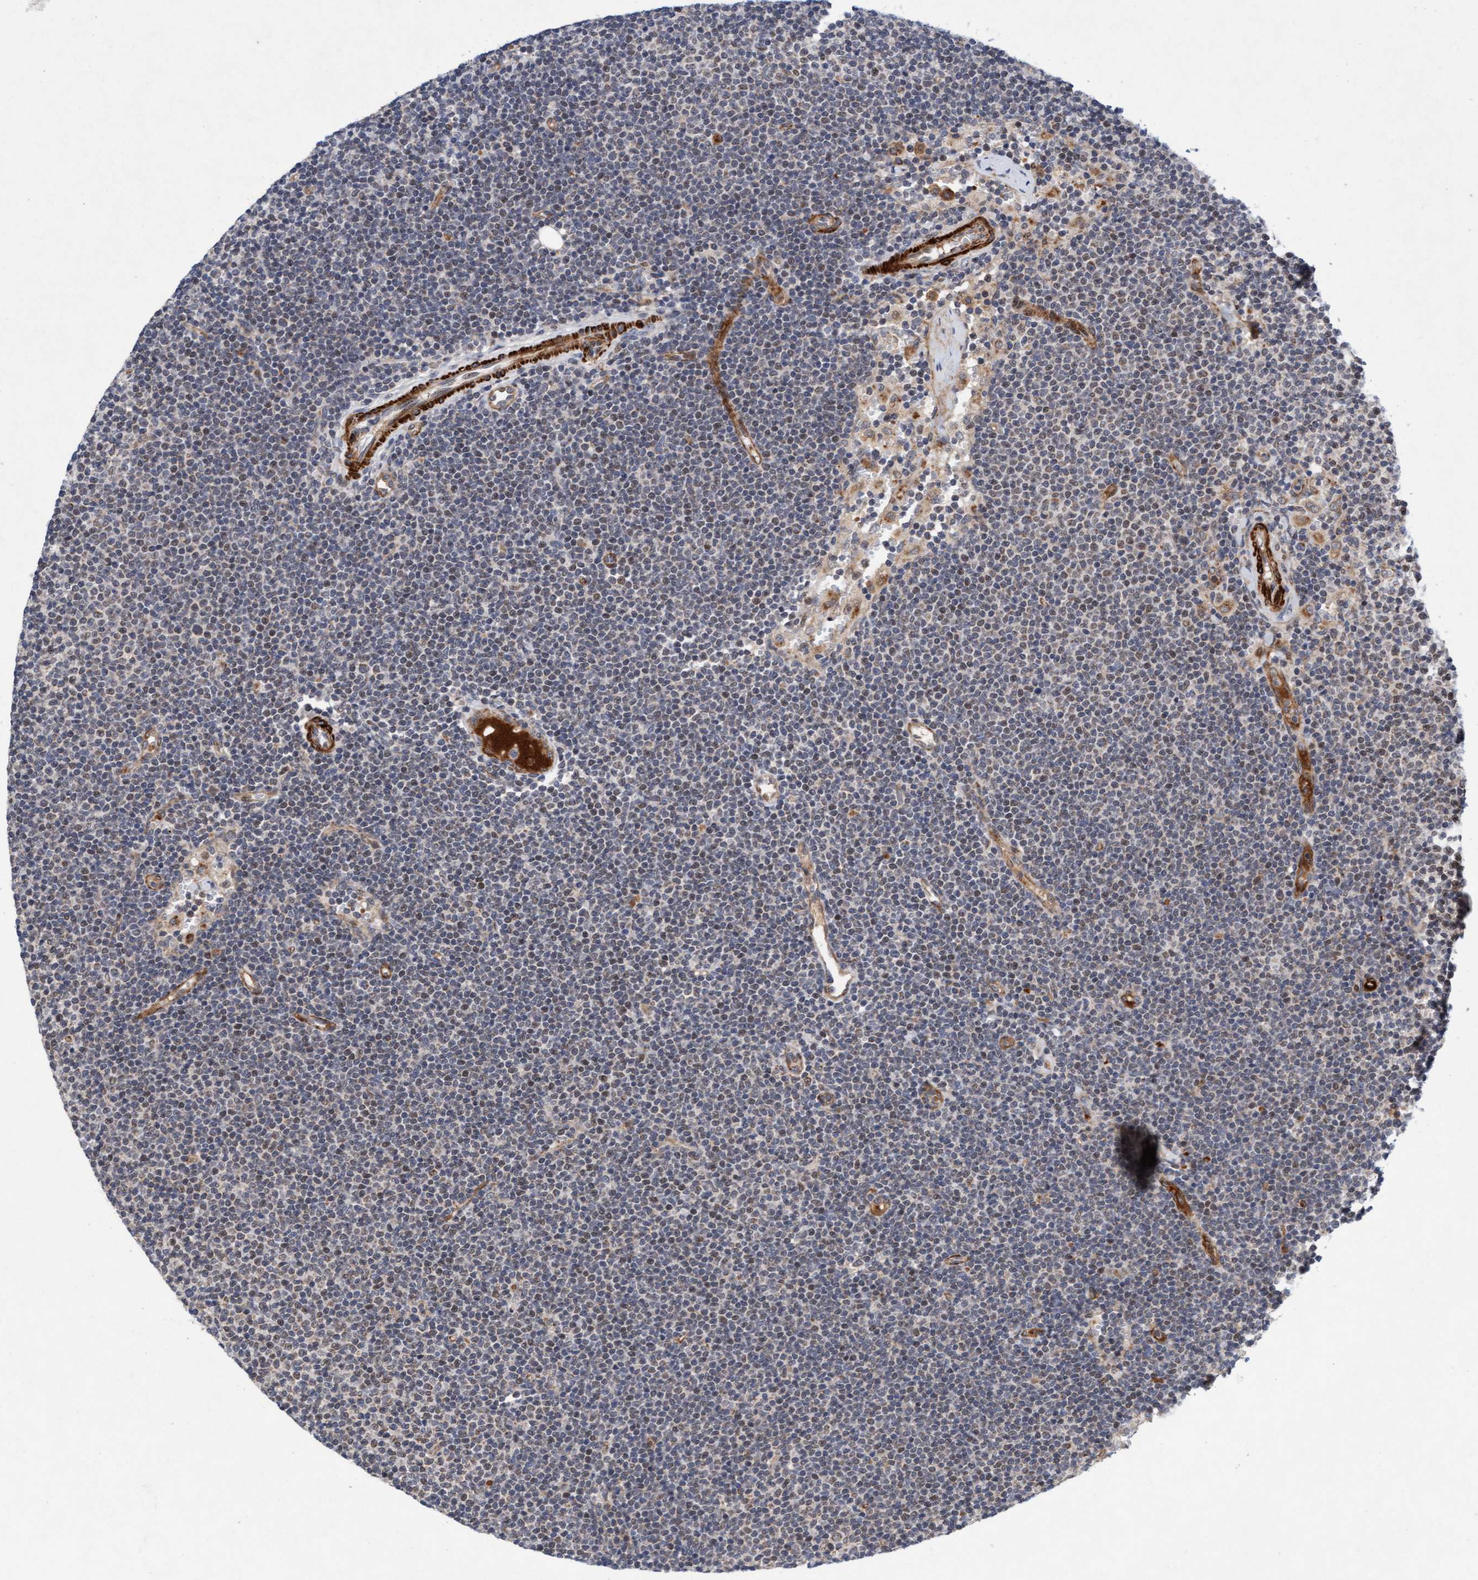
{"staining": {"intensity": "weak", "quantity": "<25%", "location": "nuclear"}, "tissue": "lymphoma", "cell_type": "Tumor cells", "image_type": "cancer", "snomed": [{"axis": "morphology", "description": "Malignant lymphoma, non-Hodgkin's type, Low grade"}, {"axis": "topography", "description": "Lymph node"}], "caption": "Immunohistochemical staining of human malignant lymphoma, non-Hodgkin's type (low-grade) demonstrates no significant positivity in tumor cells.", "gene": "TMEM70", "patient": {"sex": "female", "age": 53}}